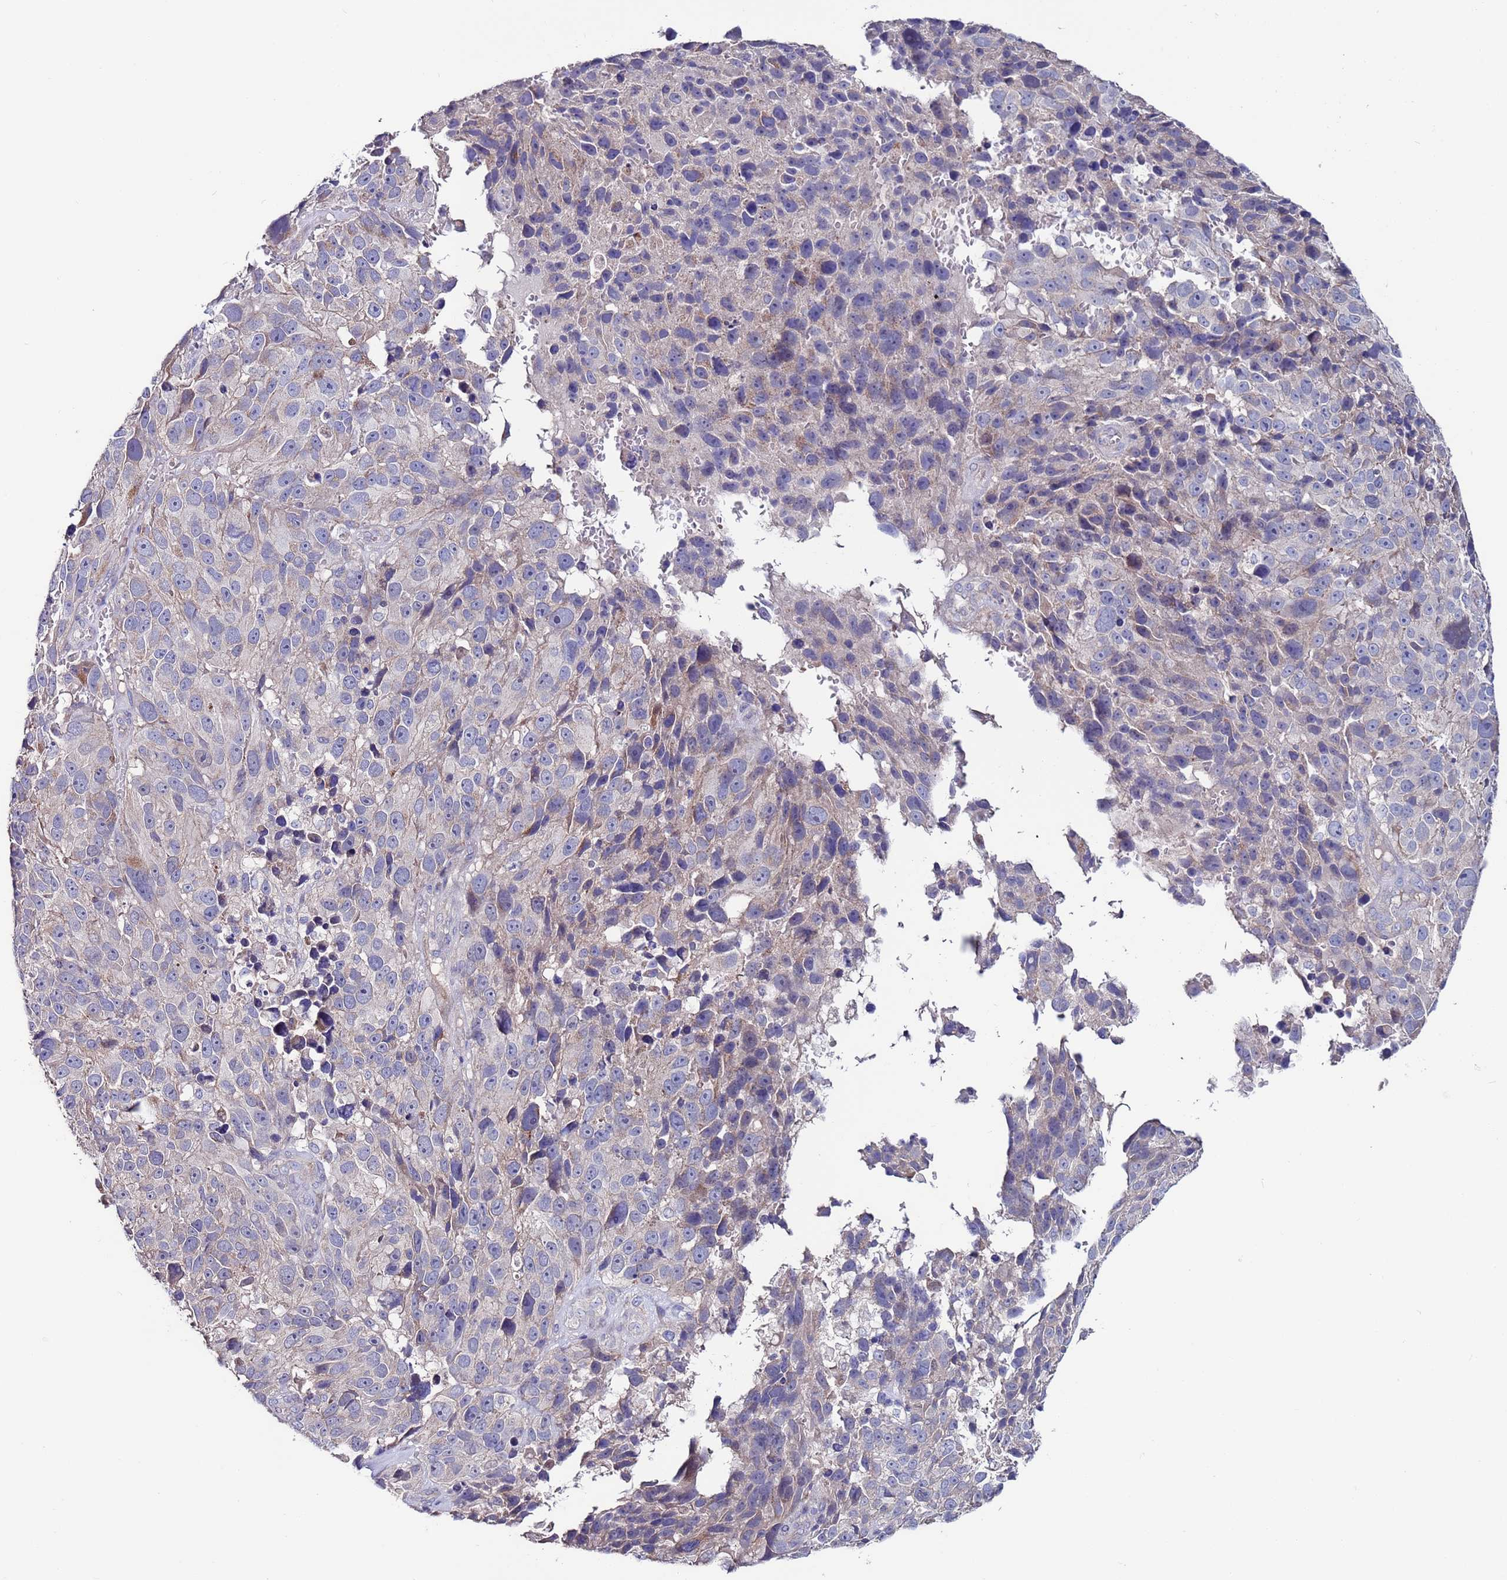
{"staining": {"intensity": "negative", "quantity": "none", "location": "none"}, "tissue": "melanoma", "cell_type": "Tumor cells", "image_type": "cancer", "snomed": [{"axis": "morphology", "description": "Malignant melanoma, NOS"}, {"axis": "topography", "description": "Skin"}], "caption": "Immunohistochemical staining of malignant melanoma reveals no significant staining in tumor cells.", "gene": "KRTCAP3", "patient": {"sex": "male", "age": 84}}